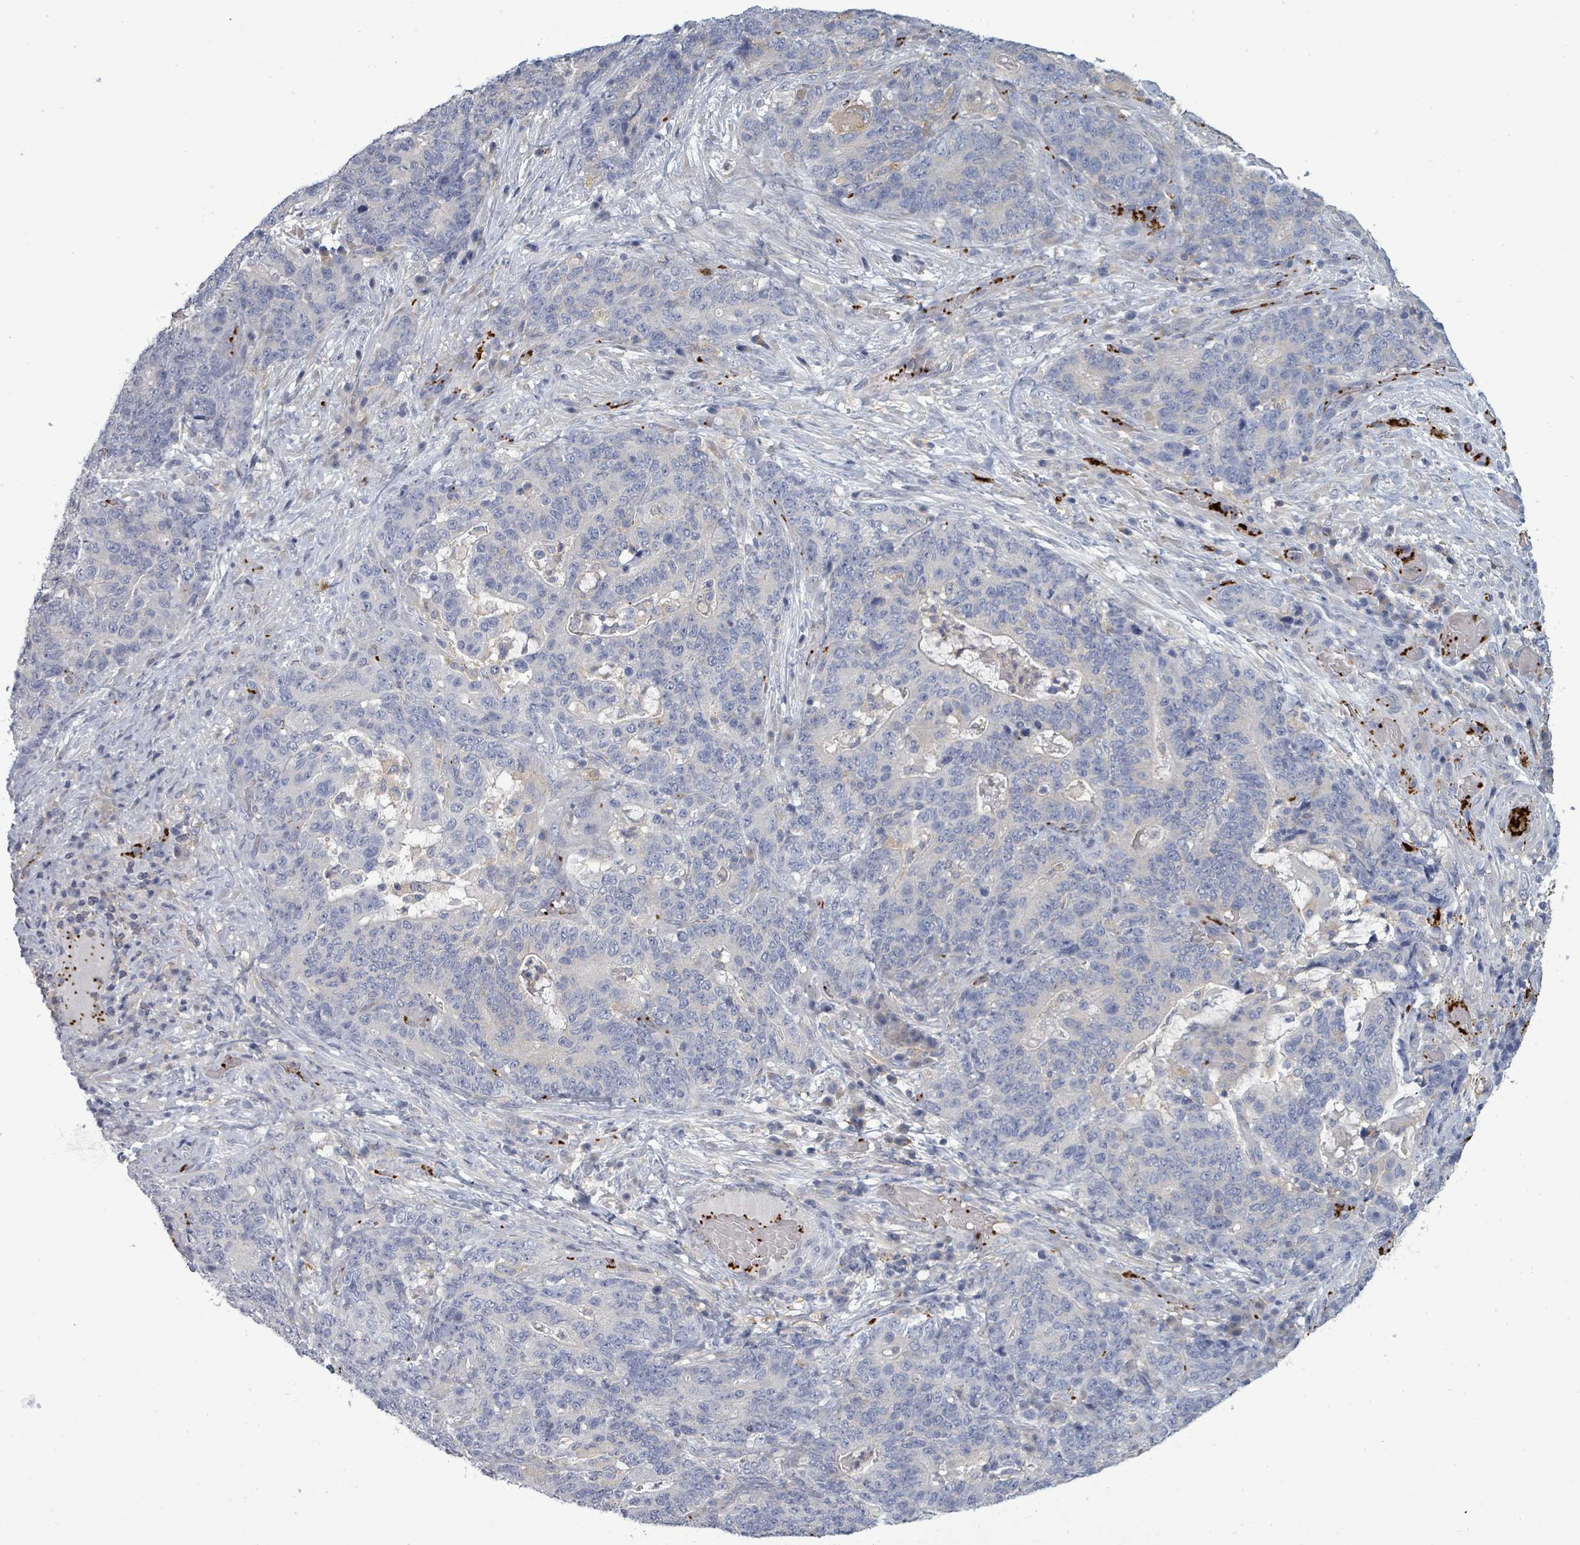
{"staining": {"intensity": "negative", "quantity": "none", "location": "none"}, "tissue": "stomach cancer", "cell_type": "Tumor cells", "image_type": "cancer", "snomed": [{"axis": "morphology", "description": "Normal tissue, NOS"}, {"axis": "morphology", "description": "Adenocarcinoma, NOS"}, {"axis": "topography", "description": "Stomach"}], "caption": "Tumor cells show no significant positivity in stomach cancer.", "gene": "NDST2", "patient": {"sex": "female", "age": 64}}